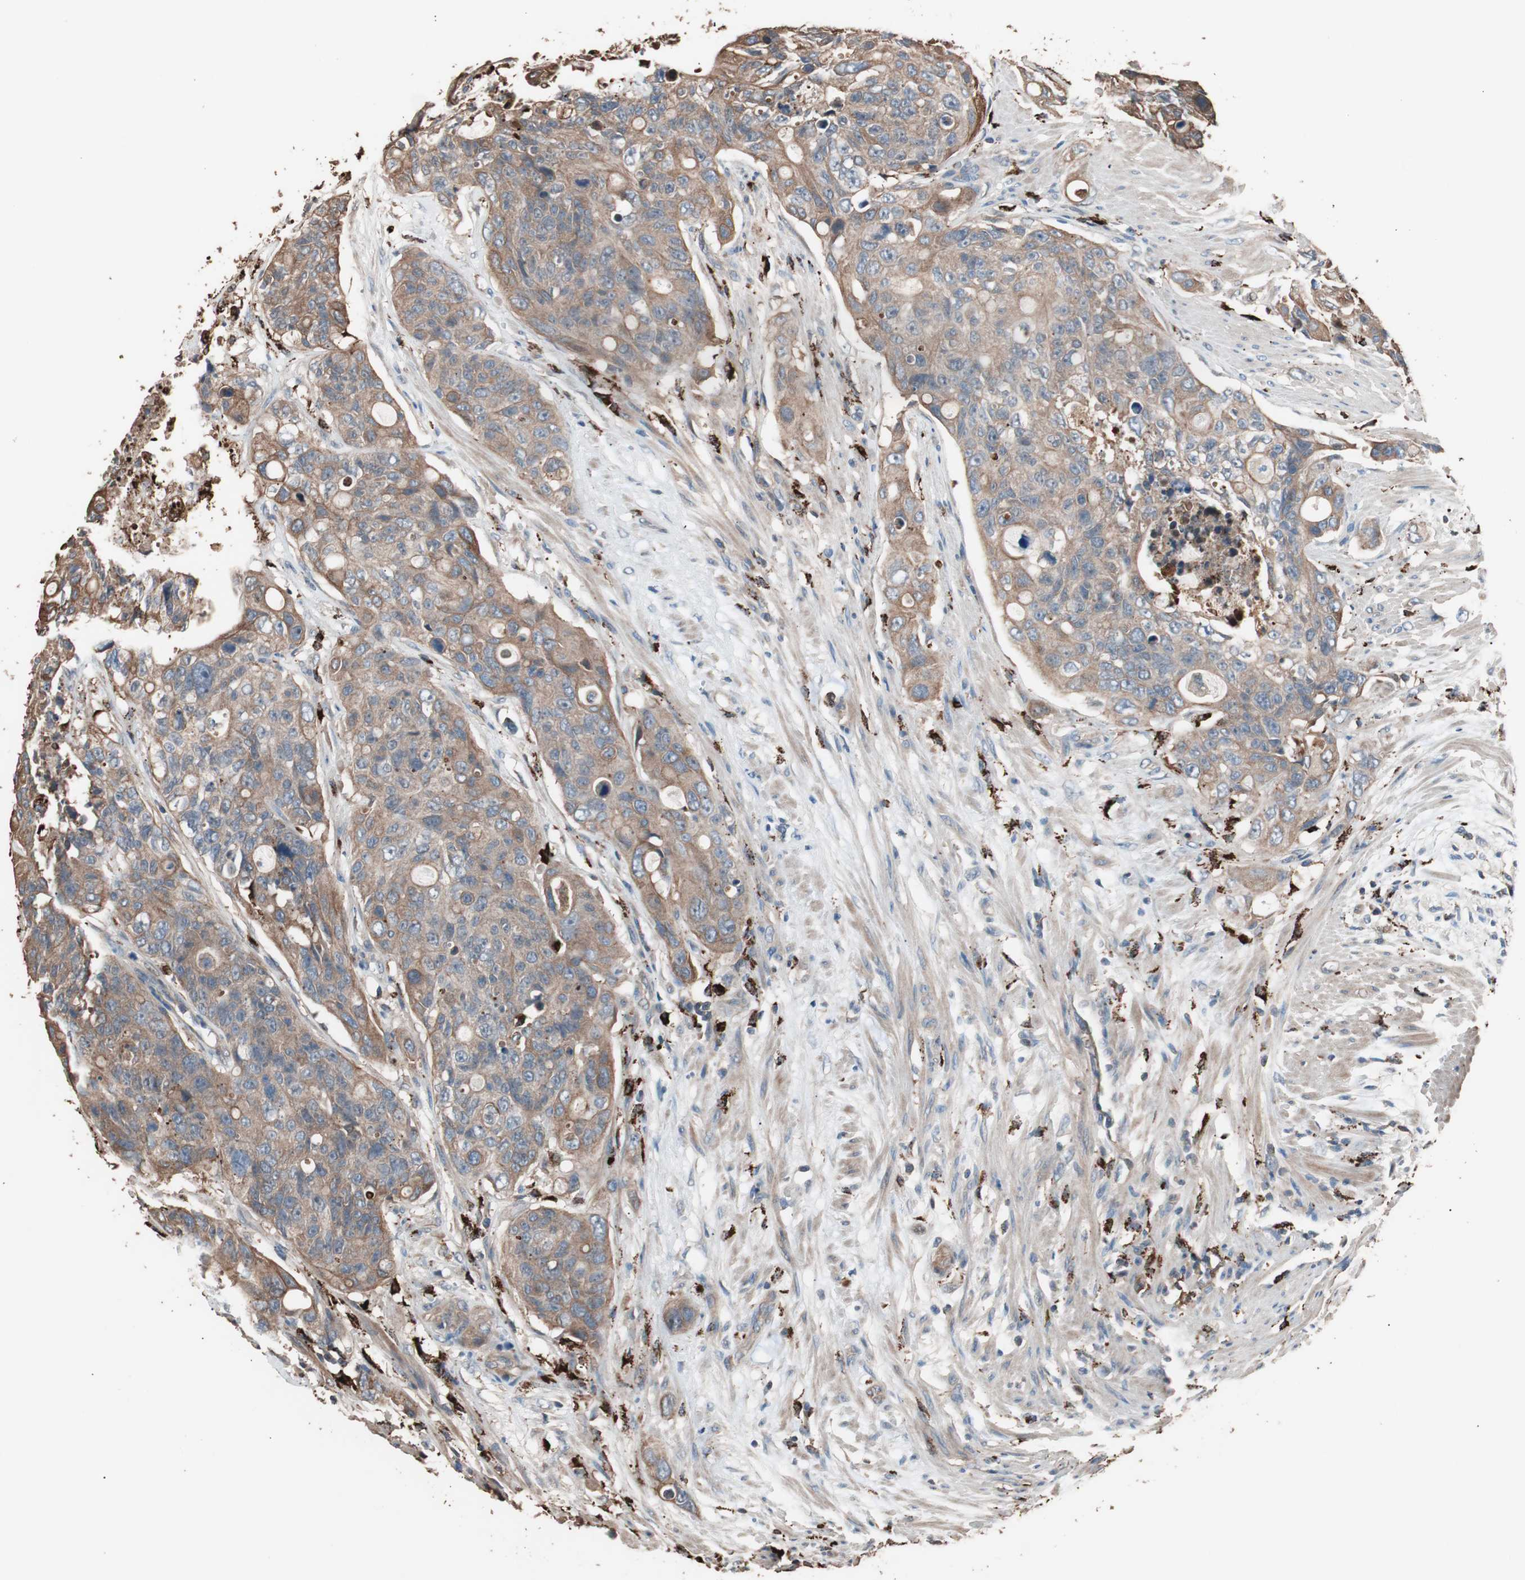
{"staining": {"intensity": "moderate", "quantity": ">75%", "location": "cytoplasmic/membranous"}, "tissue": "colorectal cancer", "cell_type": "Tumor cells", "image_type": "cancer", "snomed": [{"axis": "morphology", "description": "Adenocarcinoma, NOS"}, {"axis": "topography", "description": "Colon"}], "caption": "Tumor cells show medium levels of moderate cytoplasmic/membranous staining in approximately >75% of cells in human colorectal cancer (adenocarcinoma).", "gene": "CCT3", "patient": {"sex": "female", "age": 57}}